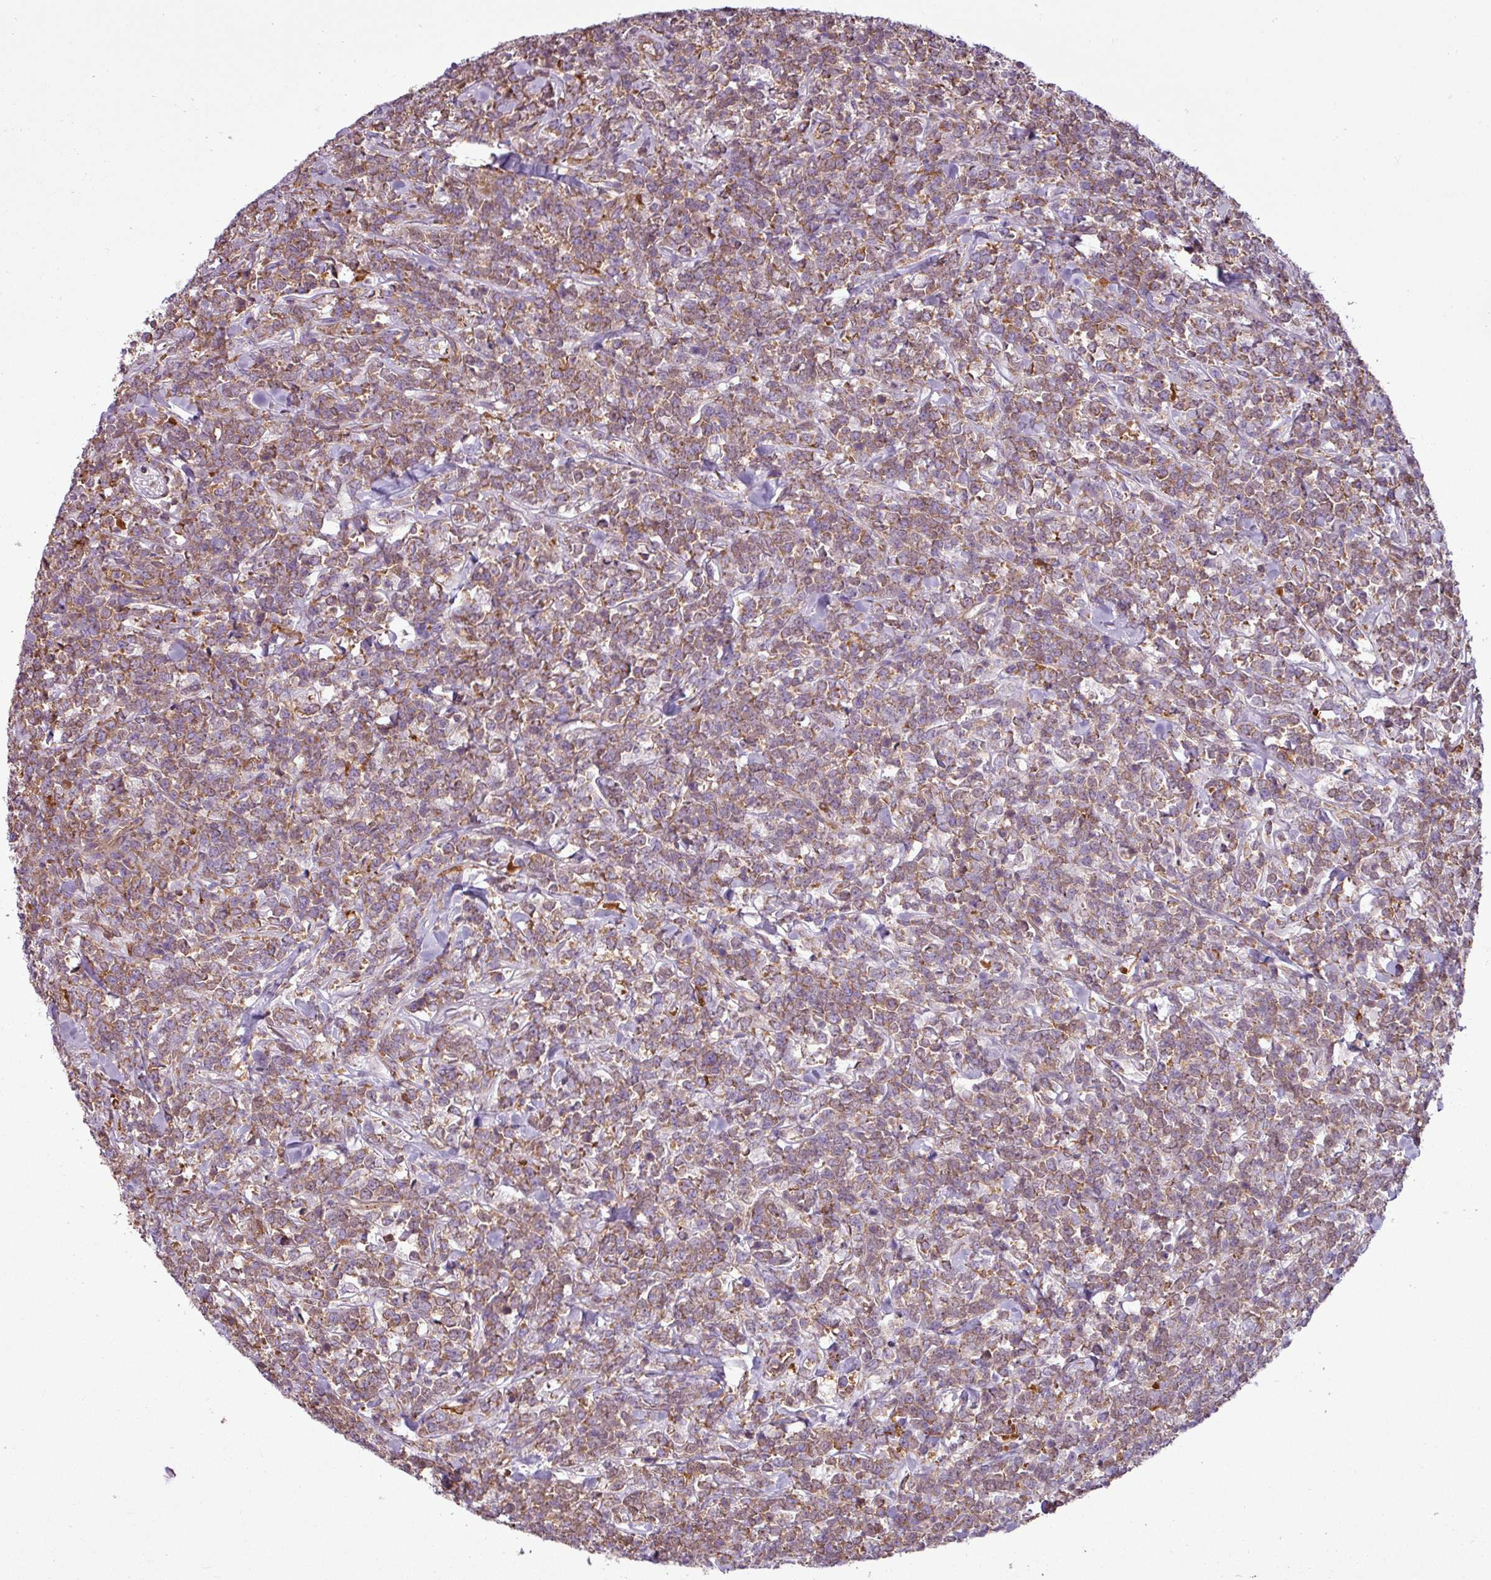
{"staining": {"intensity": "moderate", "quantity": "25%-75%", "location": "cytoplasmic/membranous"}, "tissue": "lymphoma", "cell_type": "Tumor cells", "image_type": "cancer", "snomed": [{"axis": "morphology", "description": "Malignant lymphoma, non-Hodgkin's type, High grade"}, {"axis": "topography", "description": "Small intestine"}, {"axis": "topography", "description": "Colon"}], "caption": "Lymphoma stained with DAB IHC reveals medium levels of moderate cytoplasmic/membranous staining in approximately 25%-75% of tumor cells.", "gene": "PACSIN2", "patient": {"sex": "male", "age": 8}}